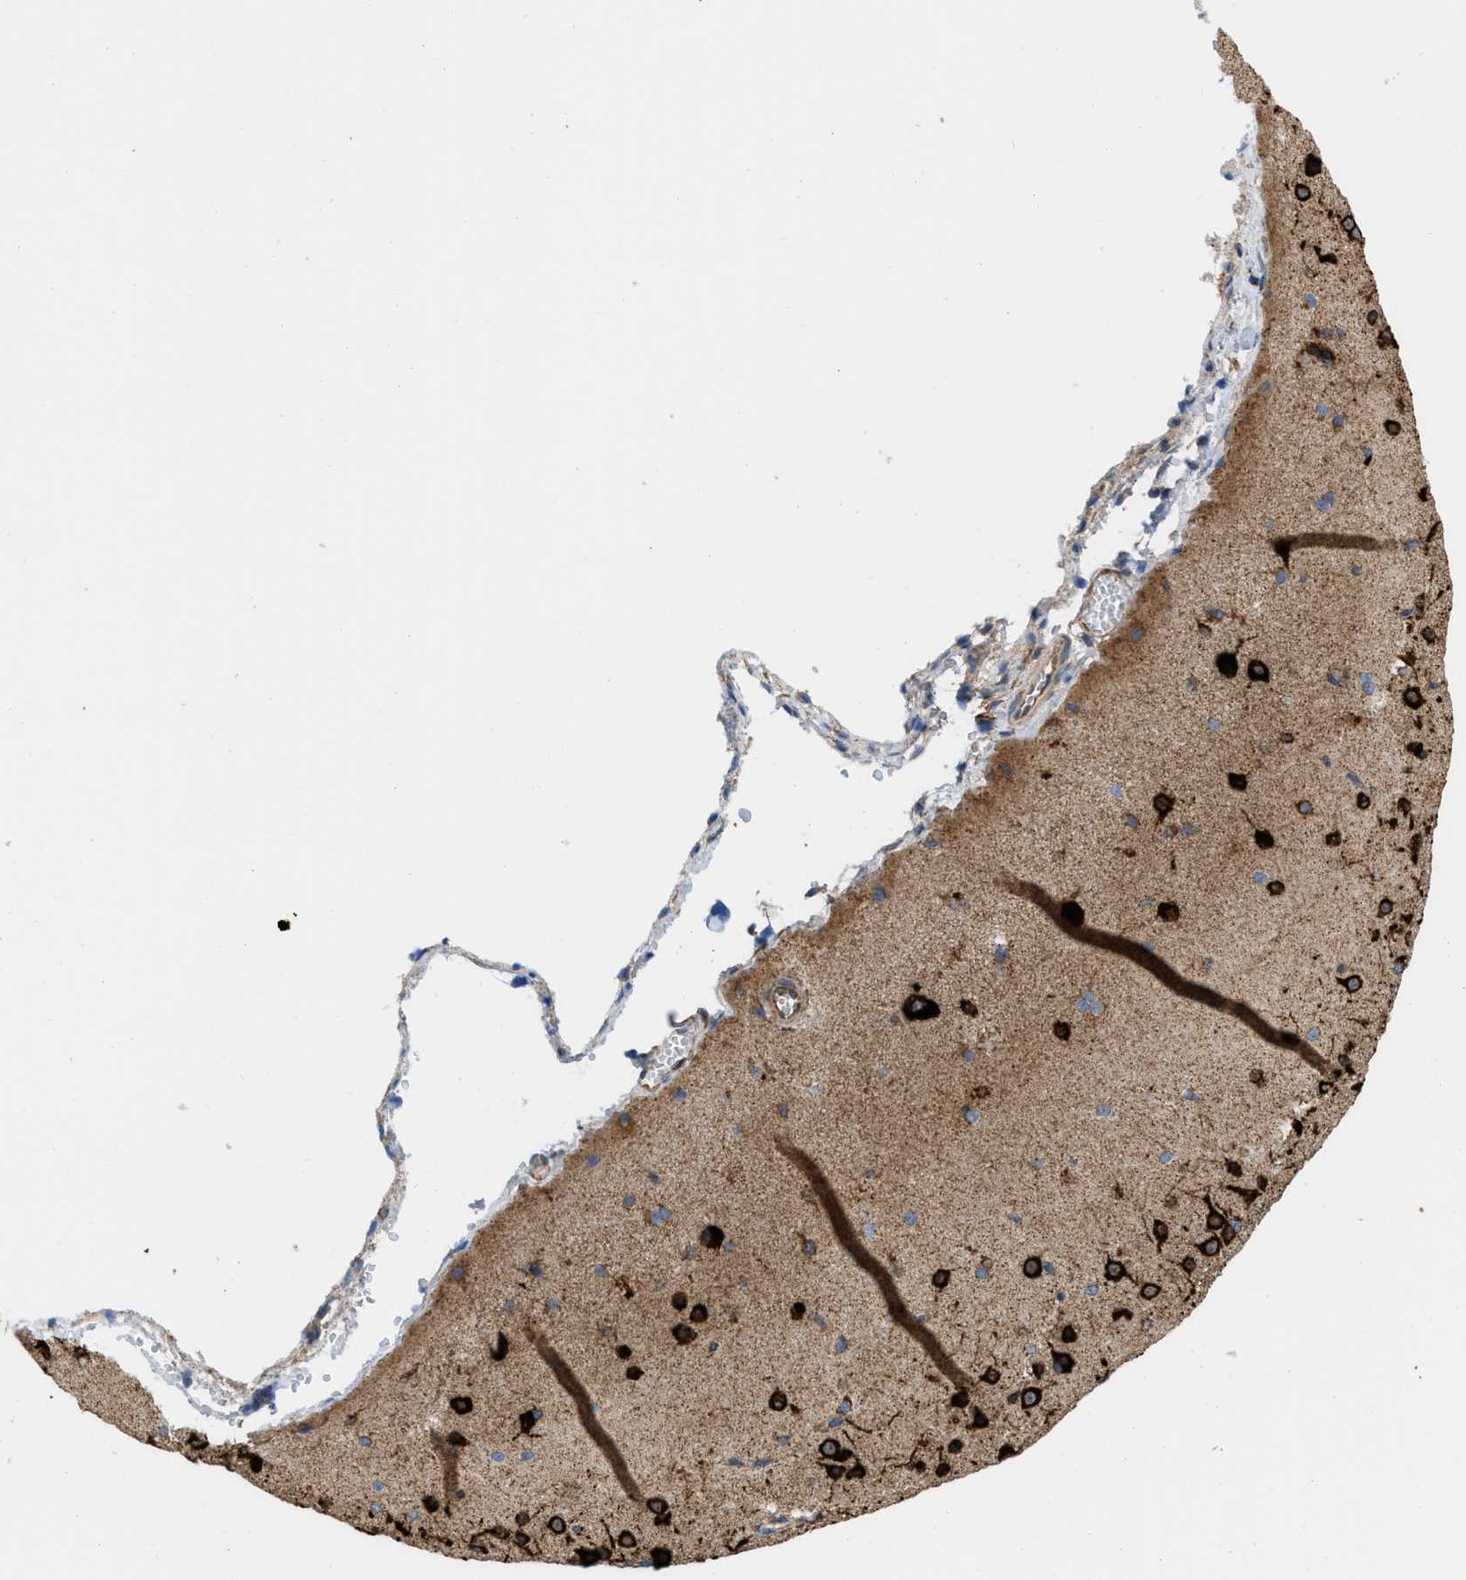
{"staining": {"intensity": "moderate", "quantity": ">75%", "location": "cytoplasmic/membranous"}, "tissue": "cerebral cortex", "cell_type": "Endothelial cells", "image_type": "normal", "snomed": [{"axis": "morphology", "description": "Normal tissue, NOS"}, {"axis": "morphology", "description": "Developmental malformation"}, {"axis": "topography", "description": "Cerebral cortex"}], "caption": "Moderate cytoplasmic/membranous protein expression is appreciated in about >75% of endothelial cells in cerebral cortex. (brown staining indicates protein expression, while blue staining denotes nuclei).", "gene": "GPAT4", "patient": {"sex": "female", "age": 30}}